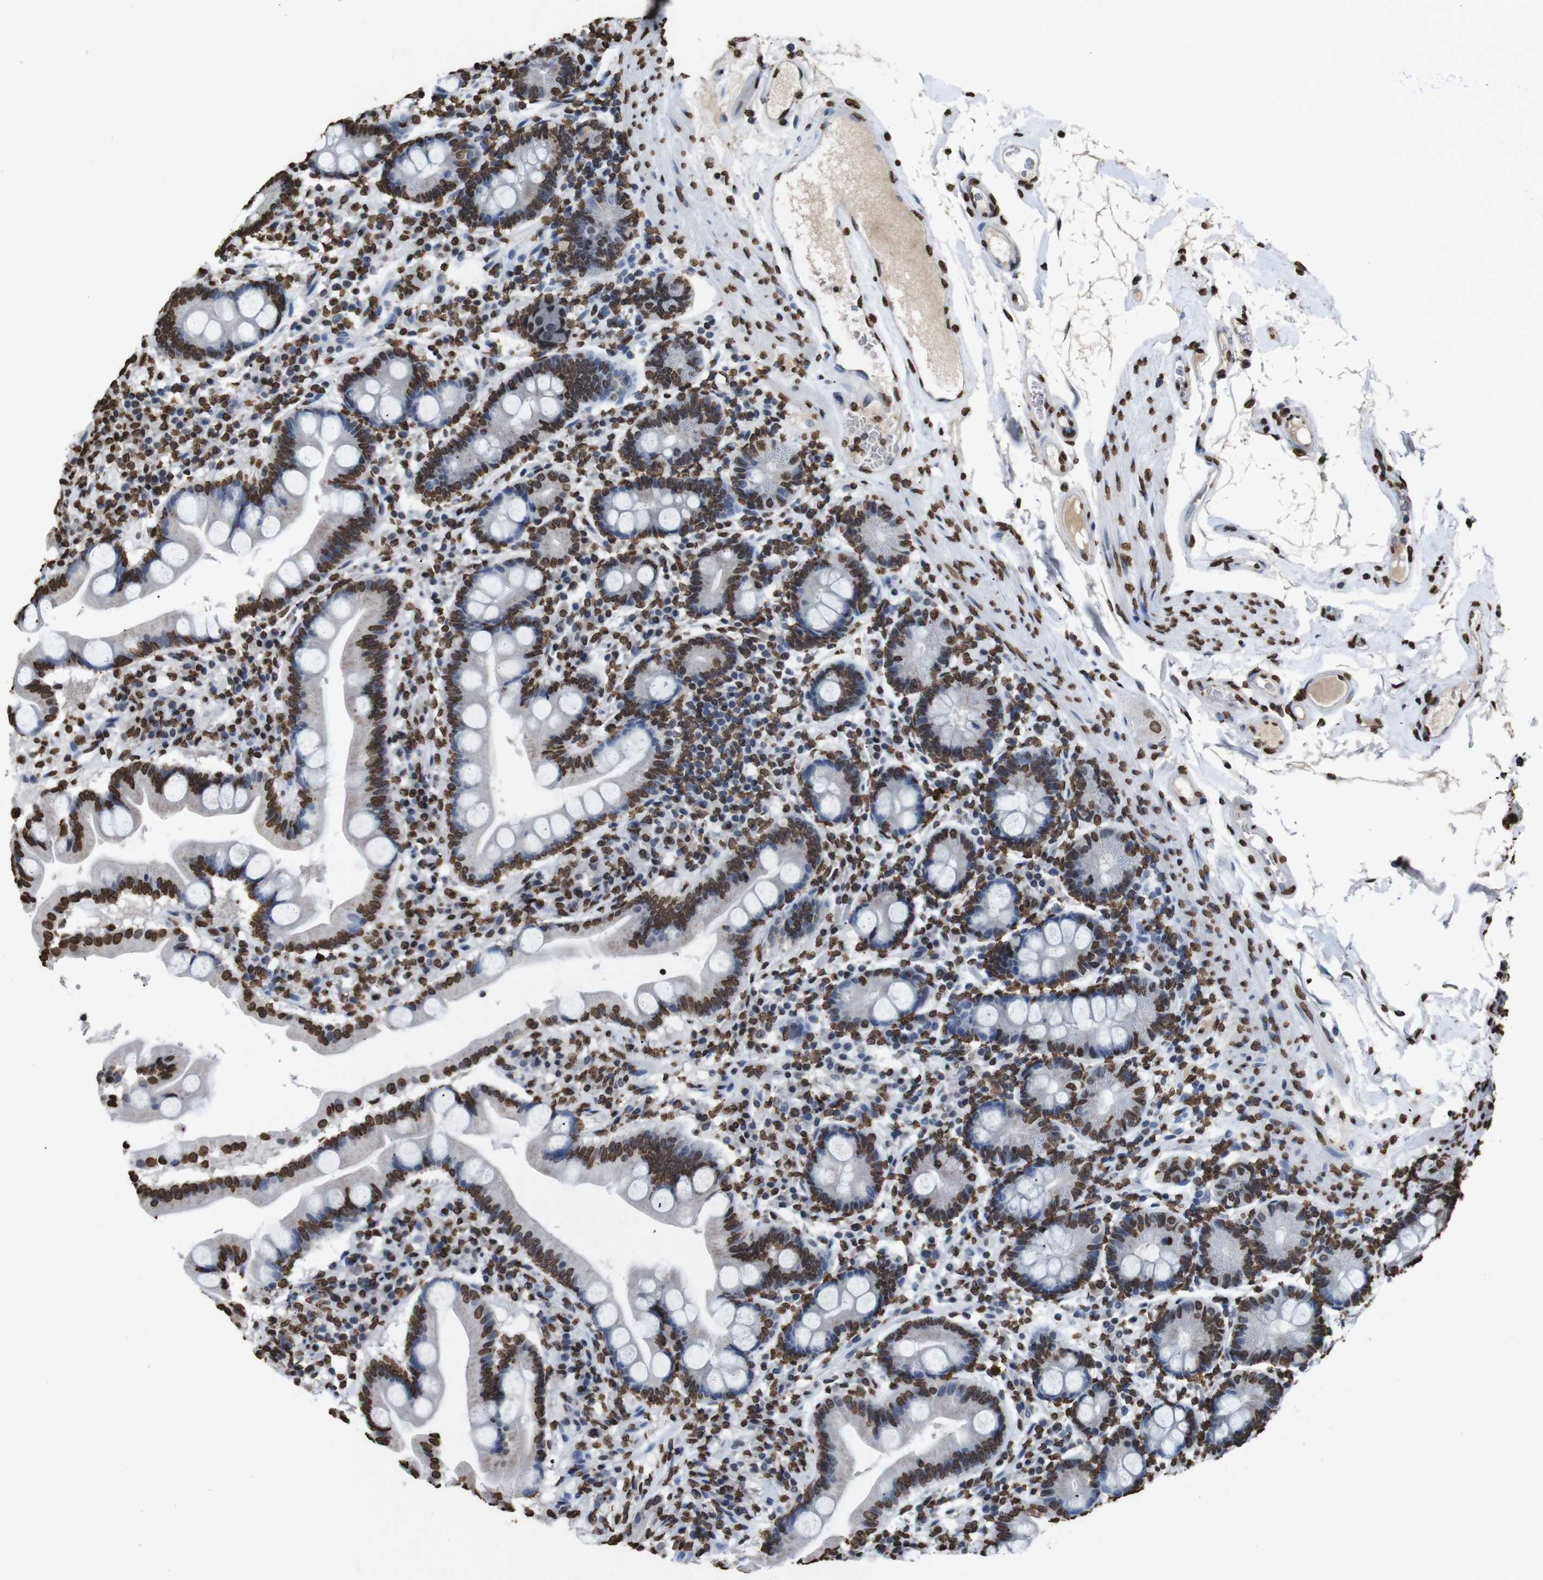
{"staining": {"intensity": "strong", "quantity": ">75%", "location": "nuclear"}, "tissue": "duodenum", "cell_type": "Glandular cells", "image_type": "normal", "snomed": [{"axis": "morphology", "description": "Normal tissue, NOS"}, {"axis": "topography", "description": "Duodenum"}], "caption": "About >75% of glandular cells in benign duodenum exhibit strong nuclear protein staining as visualized by brown immunohistochemical staining.", "gene": "MDM2", "patient": {"sex": "male", "age": 50}}